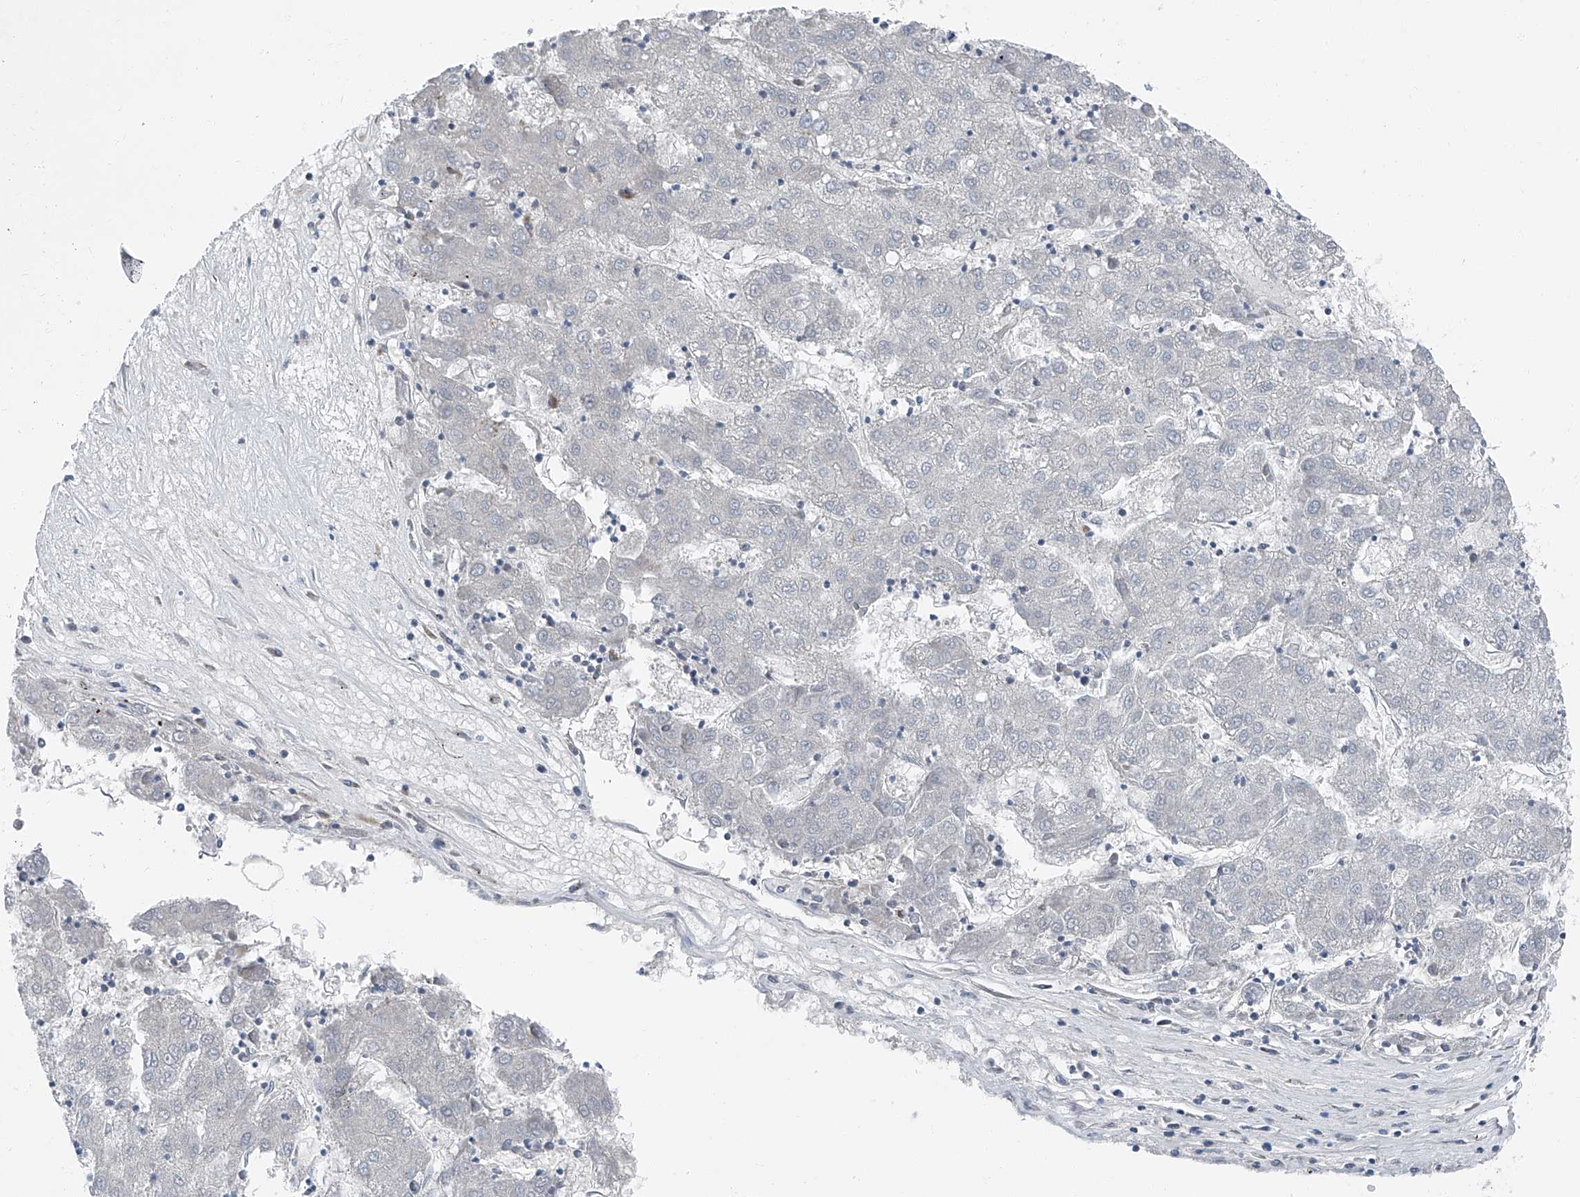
{"staining": {"intensity": "negative", "quantity": "none", "location": "none"}, "tissue": "liver cancer", "cell_type": "Tumor cells", "image_type": "cancer", "snomed": [{"axis": "morphology", "description": "Carcinoma, Hepatocellular, NOS"}, {"axis": "topography", "description": "Liver"}], "caption": "The image displays no significant positivity in tumor cells of hepatocellular carcinoma (liver).", "gene": "BMI1", "patient": {"sex": "male", "age": 72}}